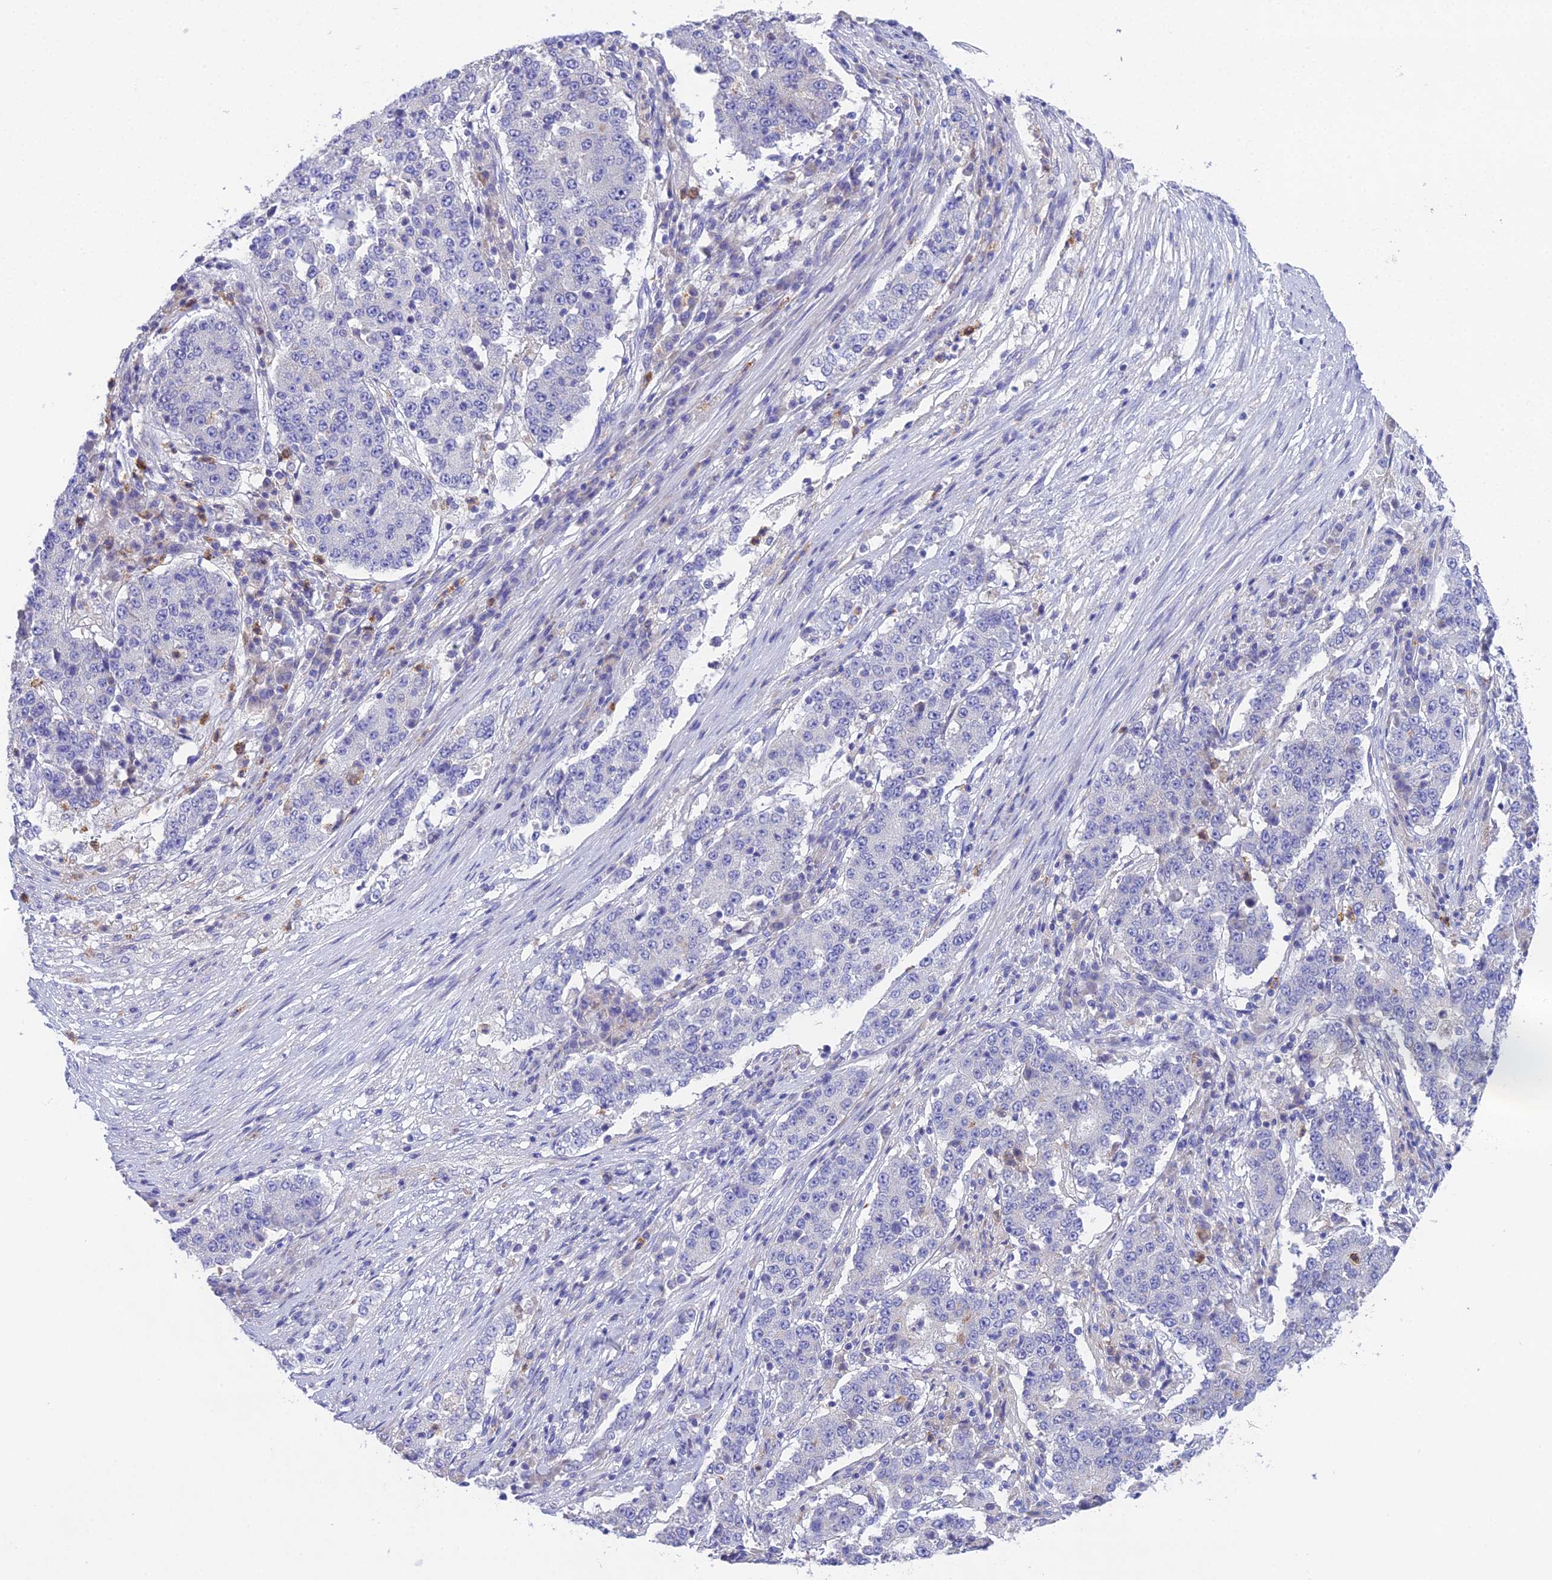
{"staining": {"intensity": "negative", "quantity": "none", "location": "none"}, "tissue": "stomach cancer", "cell_type": "Tumor cells", "image_type": "cancer", "snomed": [{"axis": "morphology", "description": "Adenocarcinoma, NOS"}, {"axis": "topography", "description": "Stomach"}], "caption": "This is a photomicrograph of IHC staining of stomach adenocarcinoma, which shows no staining in tumor cells. (DAB (3,3'-diaminobenzidine) immunohistochemistry (IHC), high magnification).", "gene": "KIAA0408", "patient": {"sex": "male", "age": 59}}